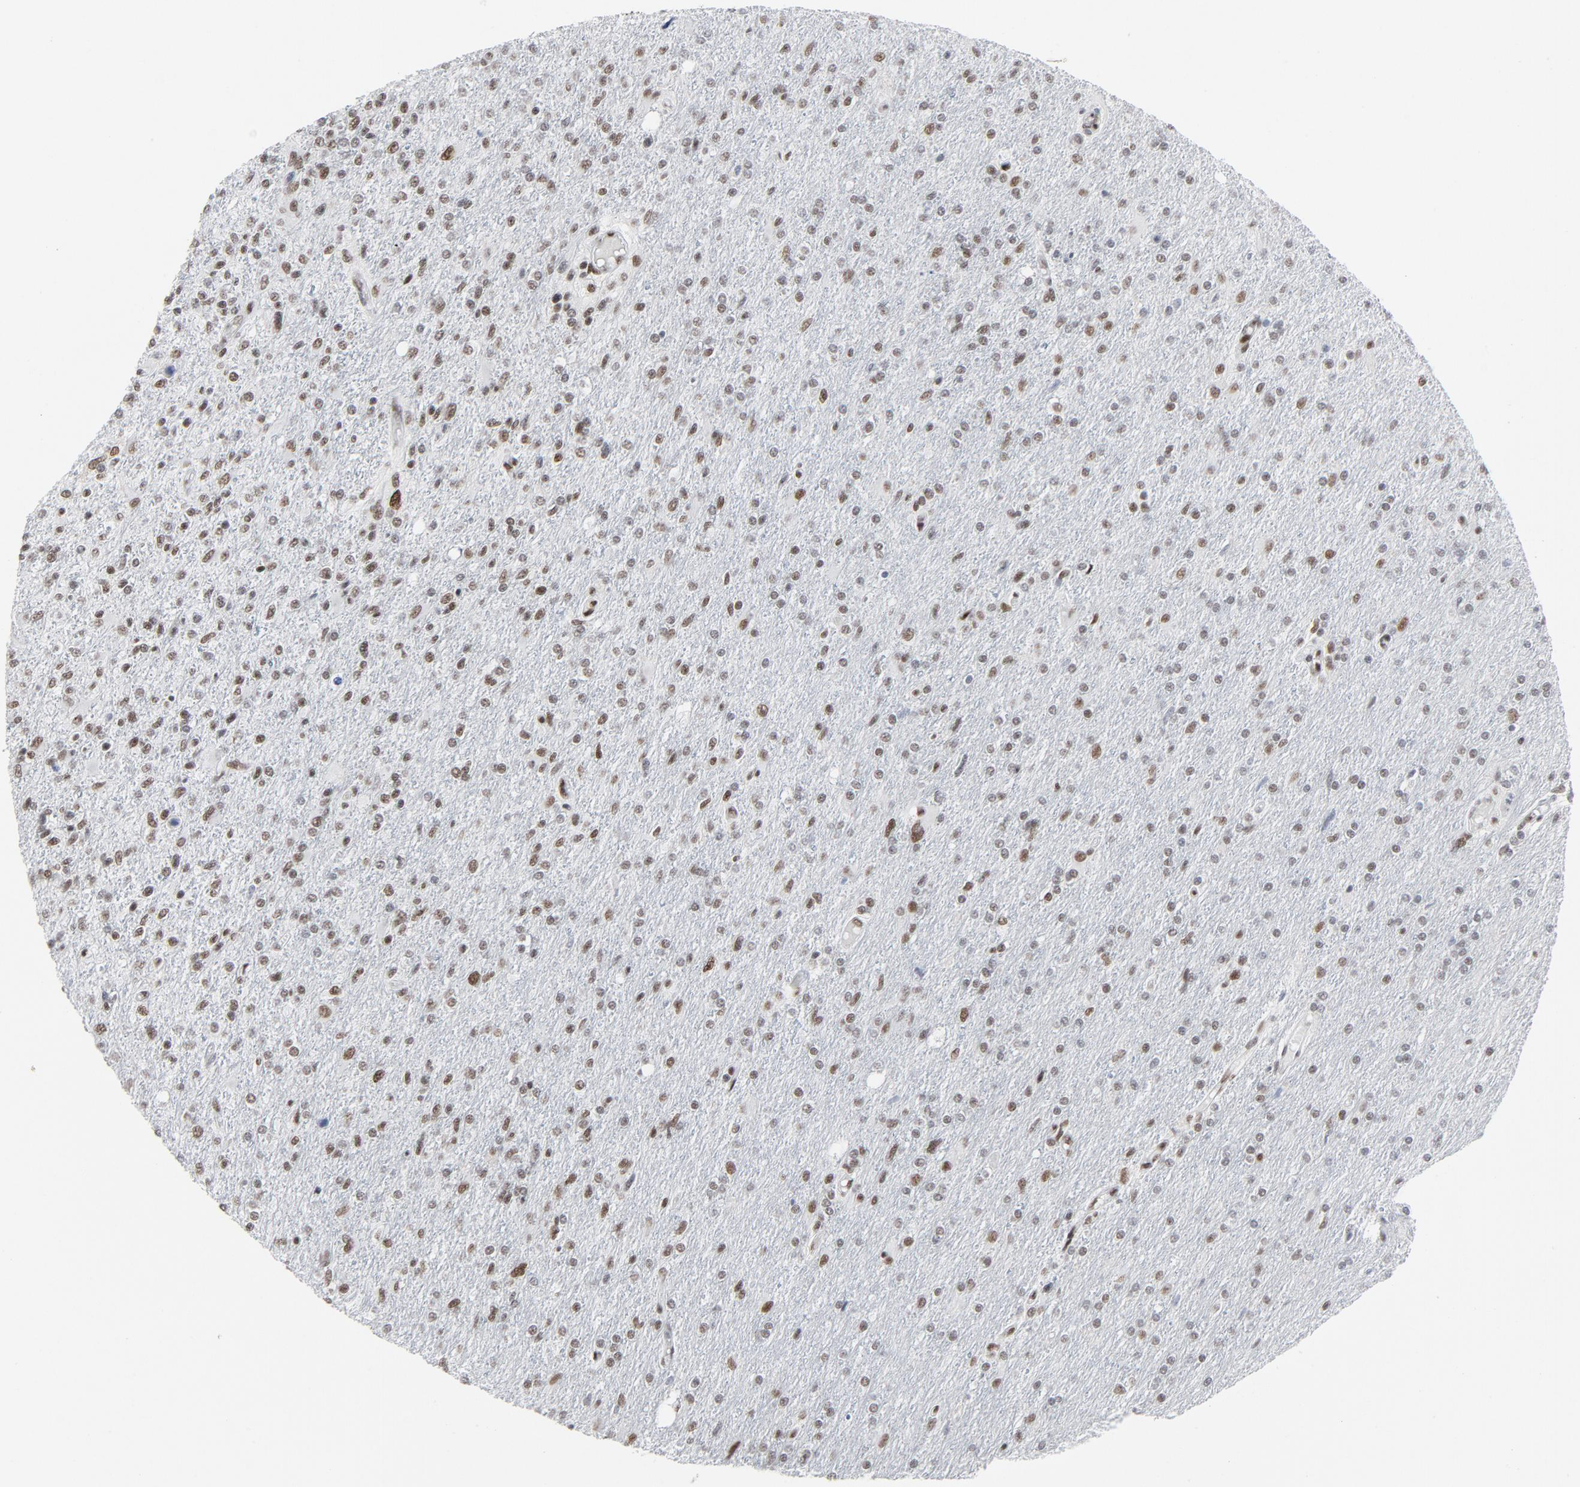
{"staining": {"intensity": "moderate", "quantity": ">75%", "location": "nuclear"}, "tissue": "glioma", "cell_type": "Tumor cells", "image_type": "cancer", "snomed": [{"axis": "morphology", "description": "Glioma, malignant, High grade"}, {"axis": "topography", "description": "Cerebral cortex"}], "caption": "Protein staining of malignant high-grade glioma tissue displays moderate nuclear positivity in about >75% of tumor cells. (DAB IHC with brightfield microscopy, high magnification).", "gene": "HSF1", "patient": {"sex": "male", "age": 76}}